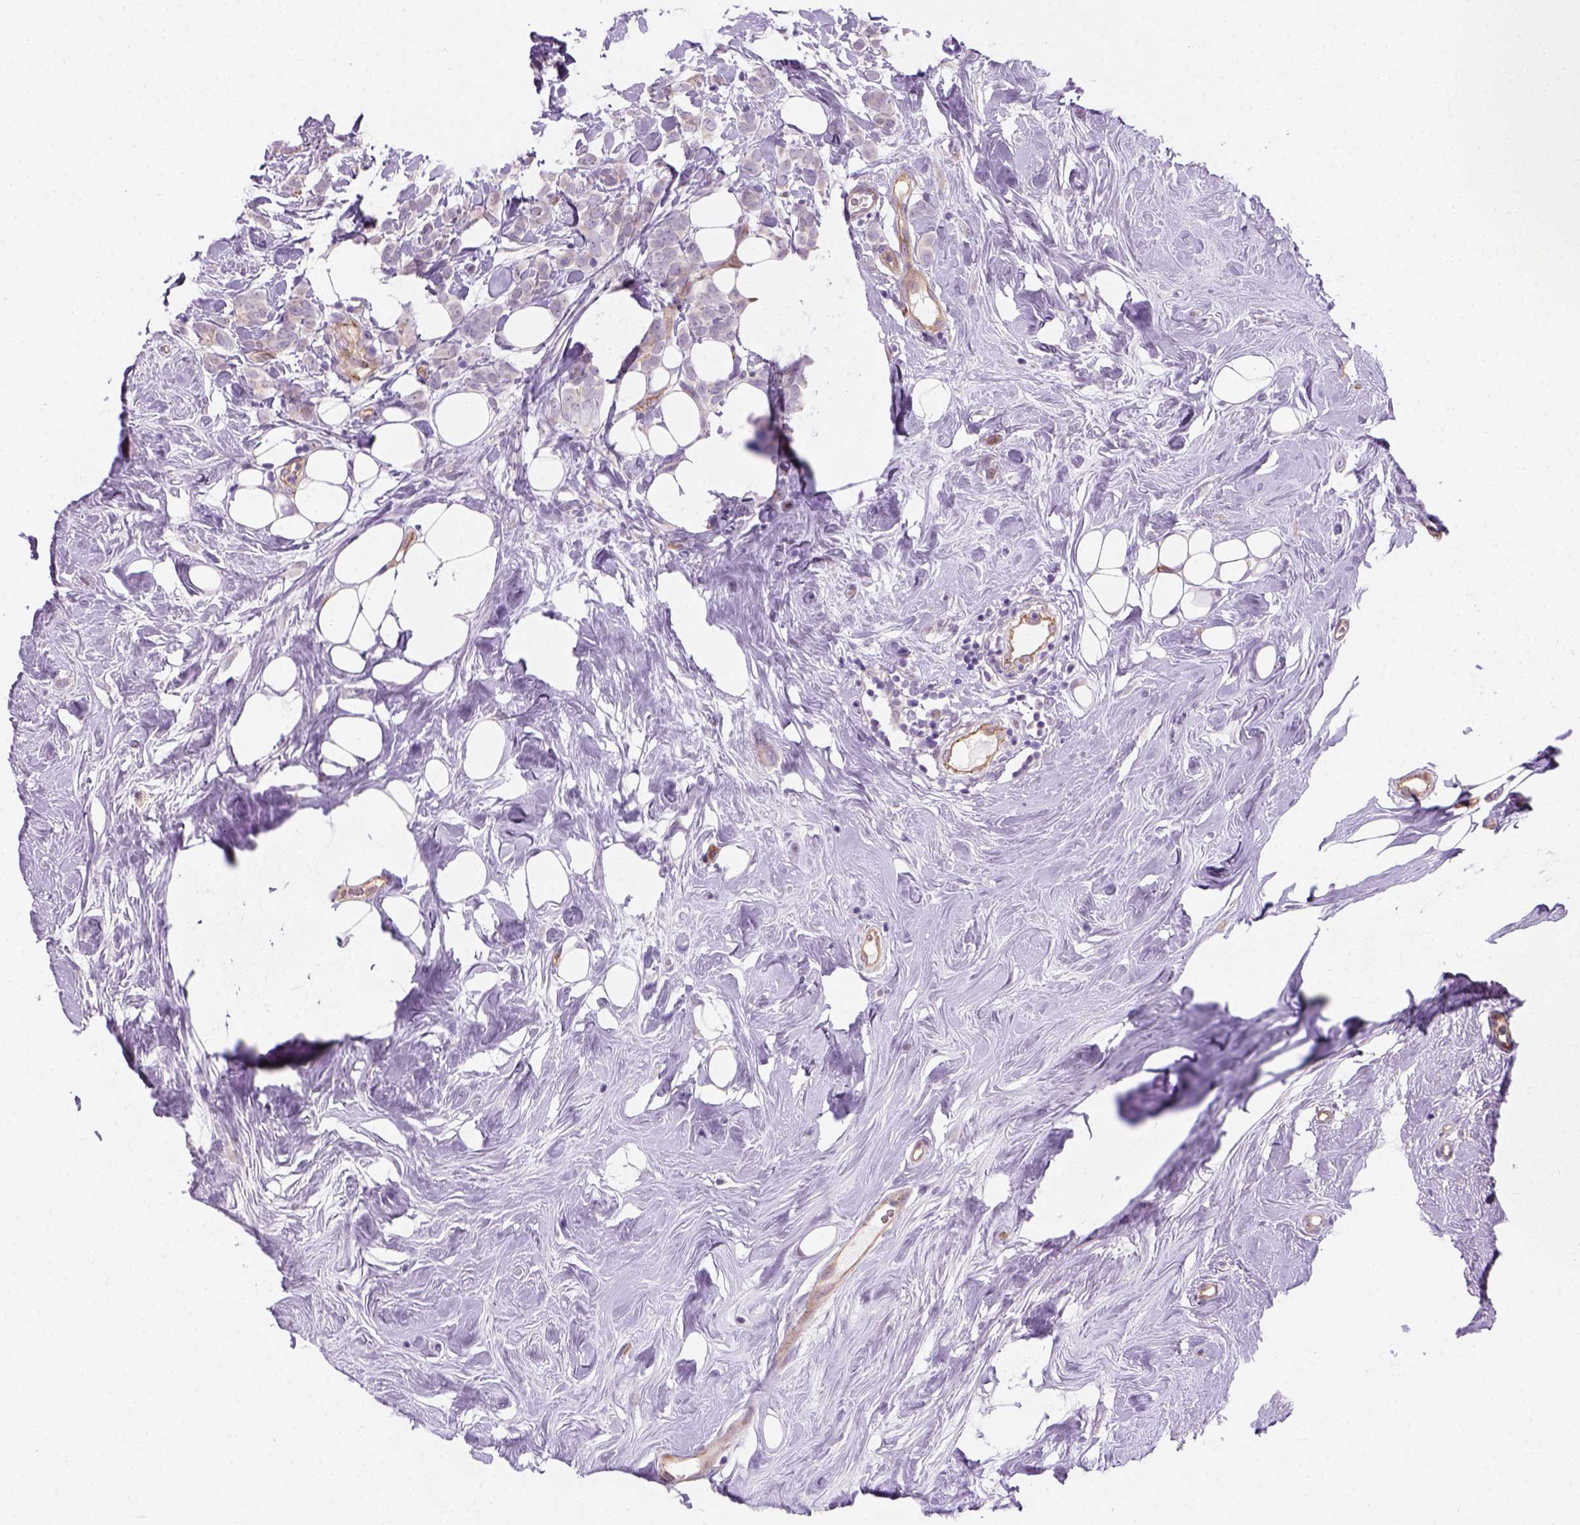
{"staining": {"intensity": "negative", "quantity": "none", "location": "none"}, "tissue": "breast cancer", "cell_type": "Tumor cells", "image_type": "cancer", "snomed": [{"axis": "morphology", "description": "Lobular carcinoma"}, {"axis": "topography", "description": "Breast"}], "caption": "Histopathology image shows no protein positivity in tumor cells of lobular carcinoma (breast) tissue.", "gene": "VSTM5", "patient": {"sex": "female", "age": 49}}